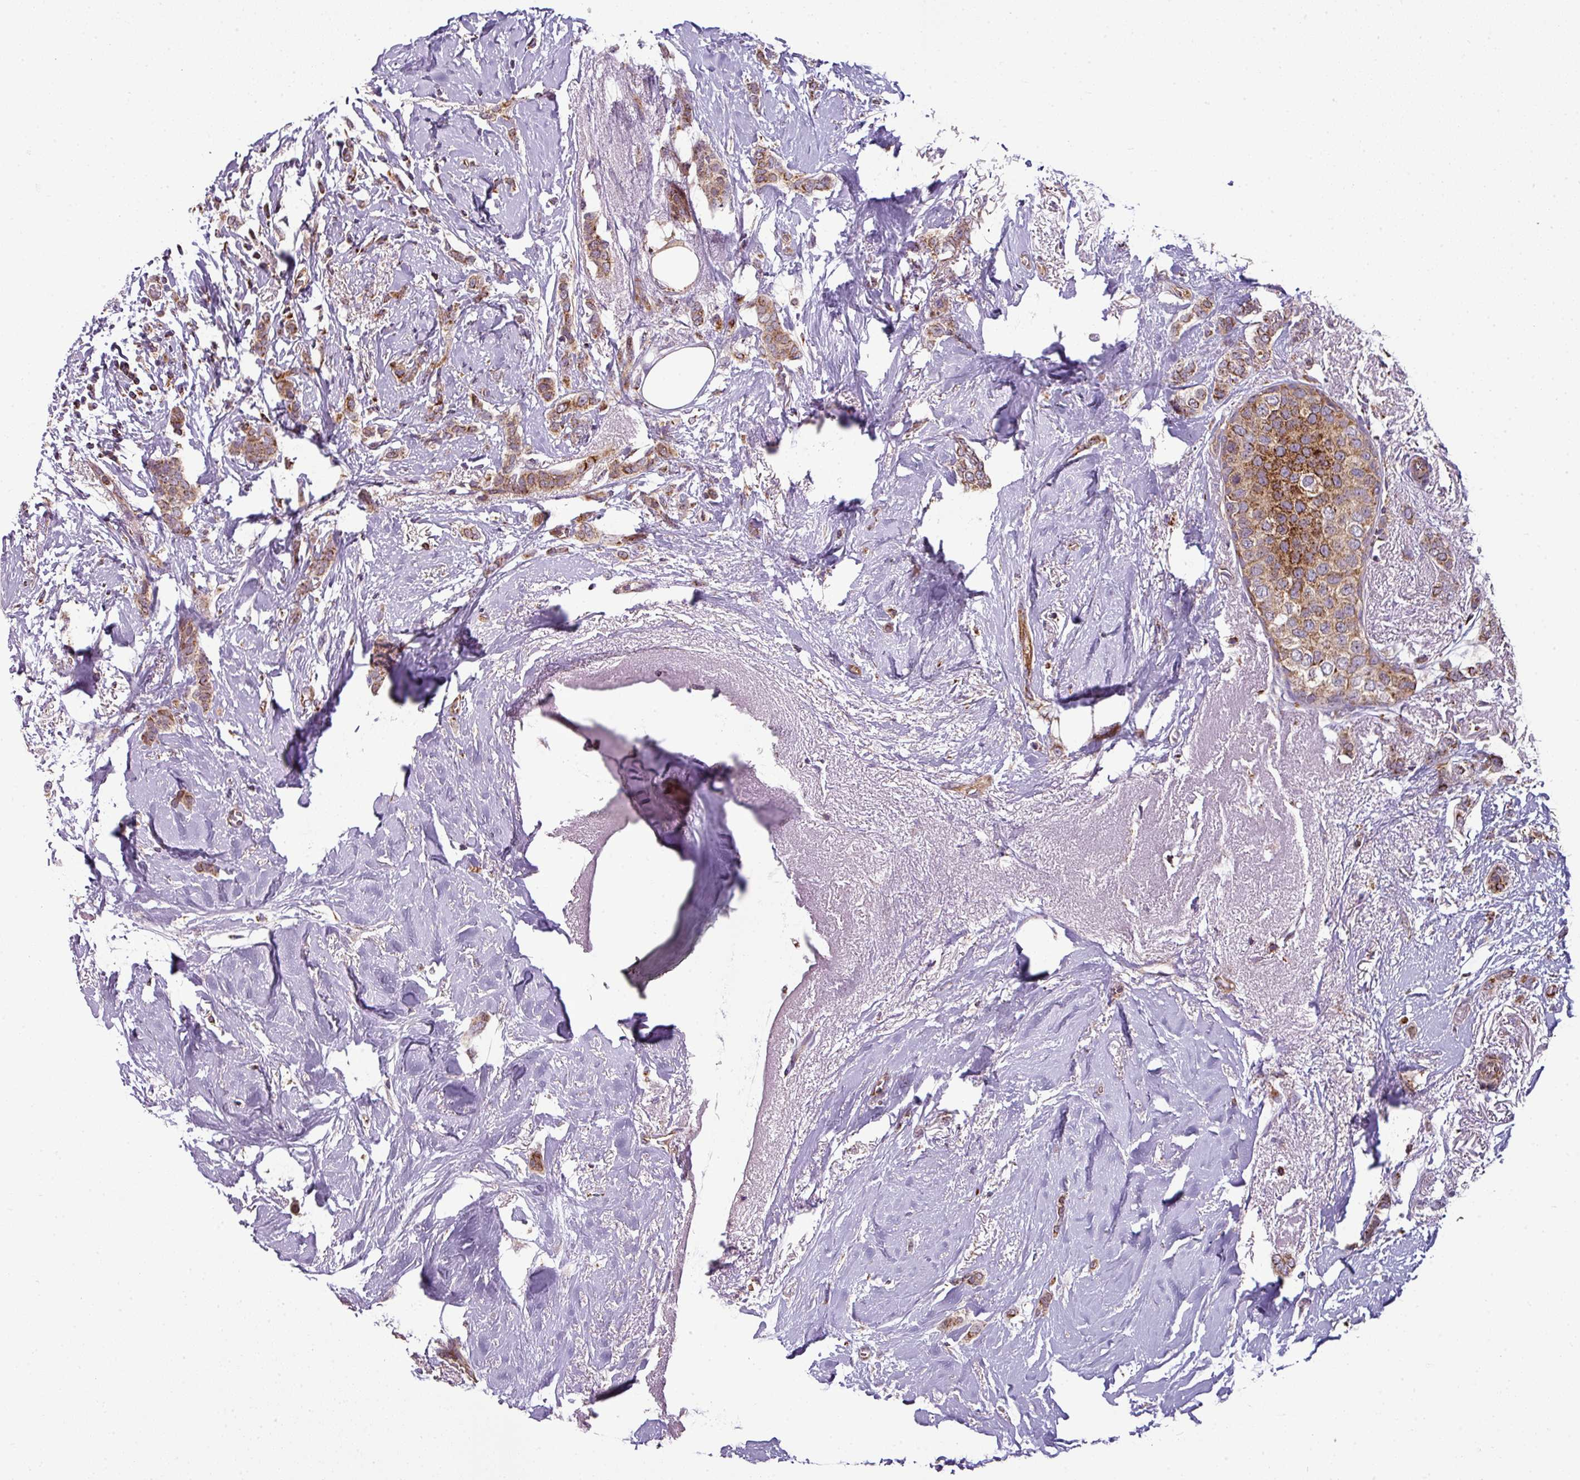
{"staining": {"intensity": "moderate", "quantity": ">75%", "location": "cytoplasmic/membranous"}, "tissue": "breast cancer", "cell_type": "Tumor cells", "image_type": "cancer", "snomed": [{"axis": "morphology", "description": "Duct carcinoma"}, {"axis": "topography", "description": "Breast"}], "caption": "Intraductal carcinoma (breast) tissue demonstrates moderate cytoplasmic/membranous positivity in approximately >75% of tumor cells", "gene": "PRELID3B", "patient": {"sex": "female", "age": 72}}